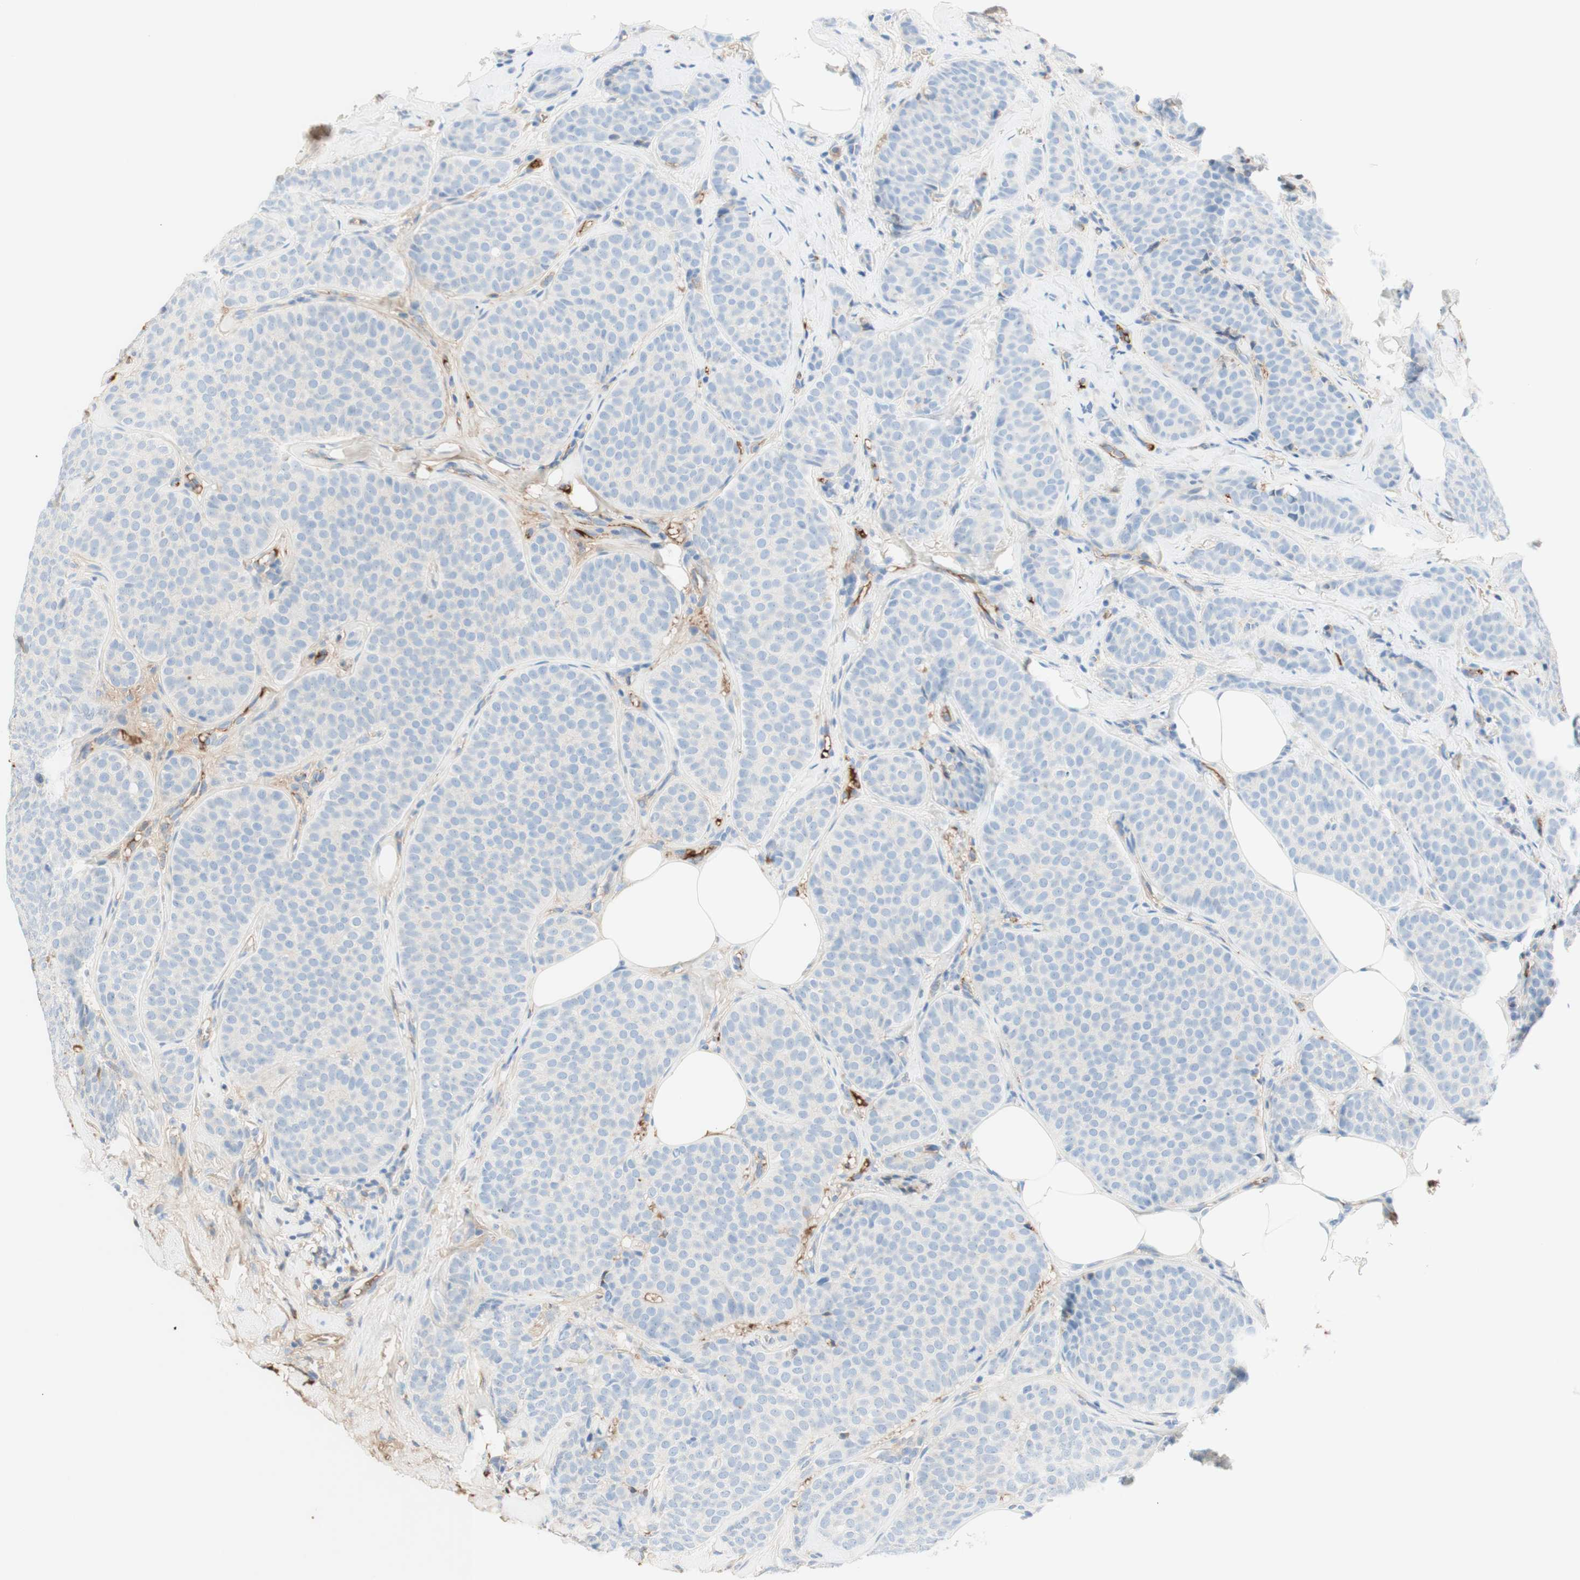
{"staining": {"intensity": "negative", "quantity": "none", "location": "none"}, "tissue": "breast cancer", "cell_type": "Tumor cells", "image_type": "cancer", "snomed": [{"axis": "morphology", "description": "Lobular carcinoma"}, {"axis": "topography", "description": "Skin"}, {"axis": "topography", "description": "Breast"}], "caption": "Tumor cells show no significant protein positivity in breast cancer (lobular carcinoma).", "gene": "KNG1", "patient": {"sex": "female", "age": 46}}